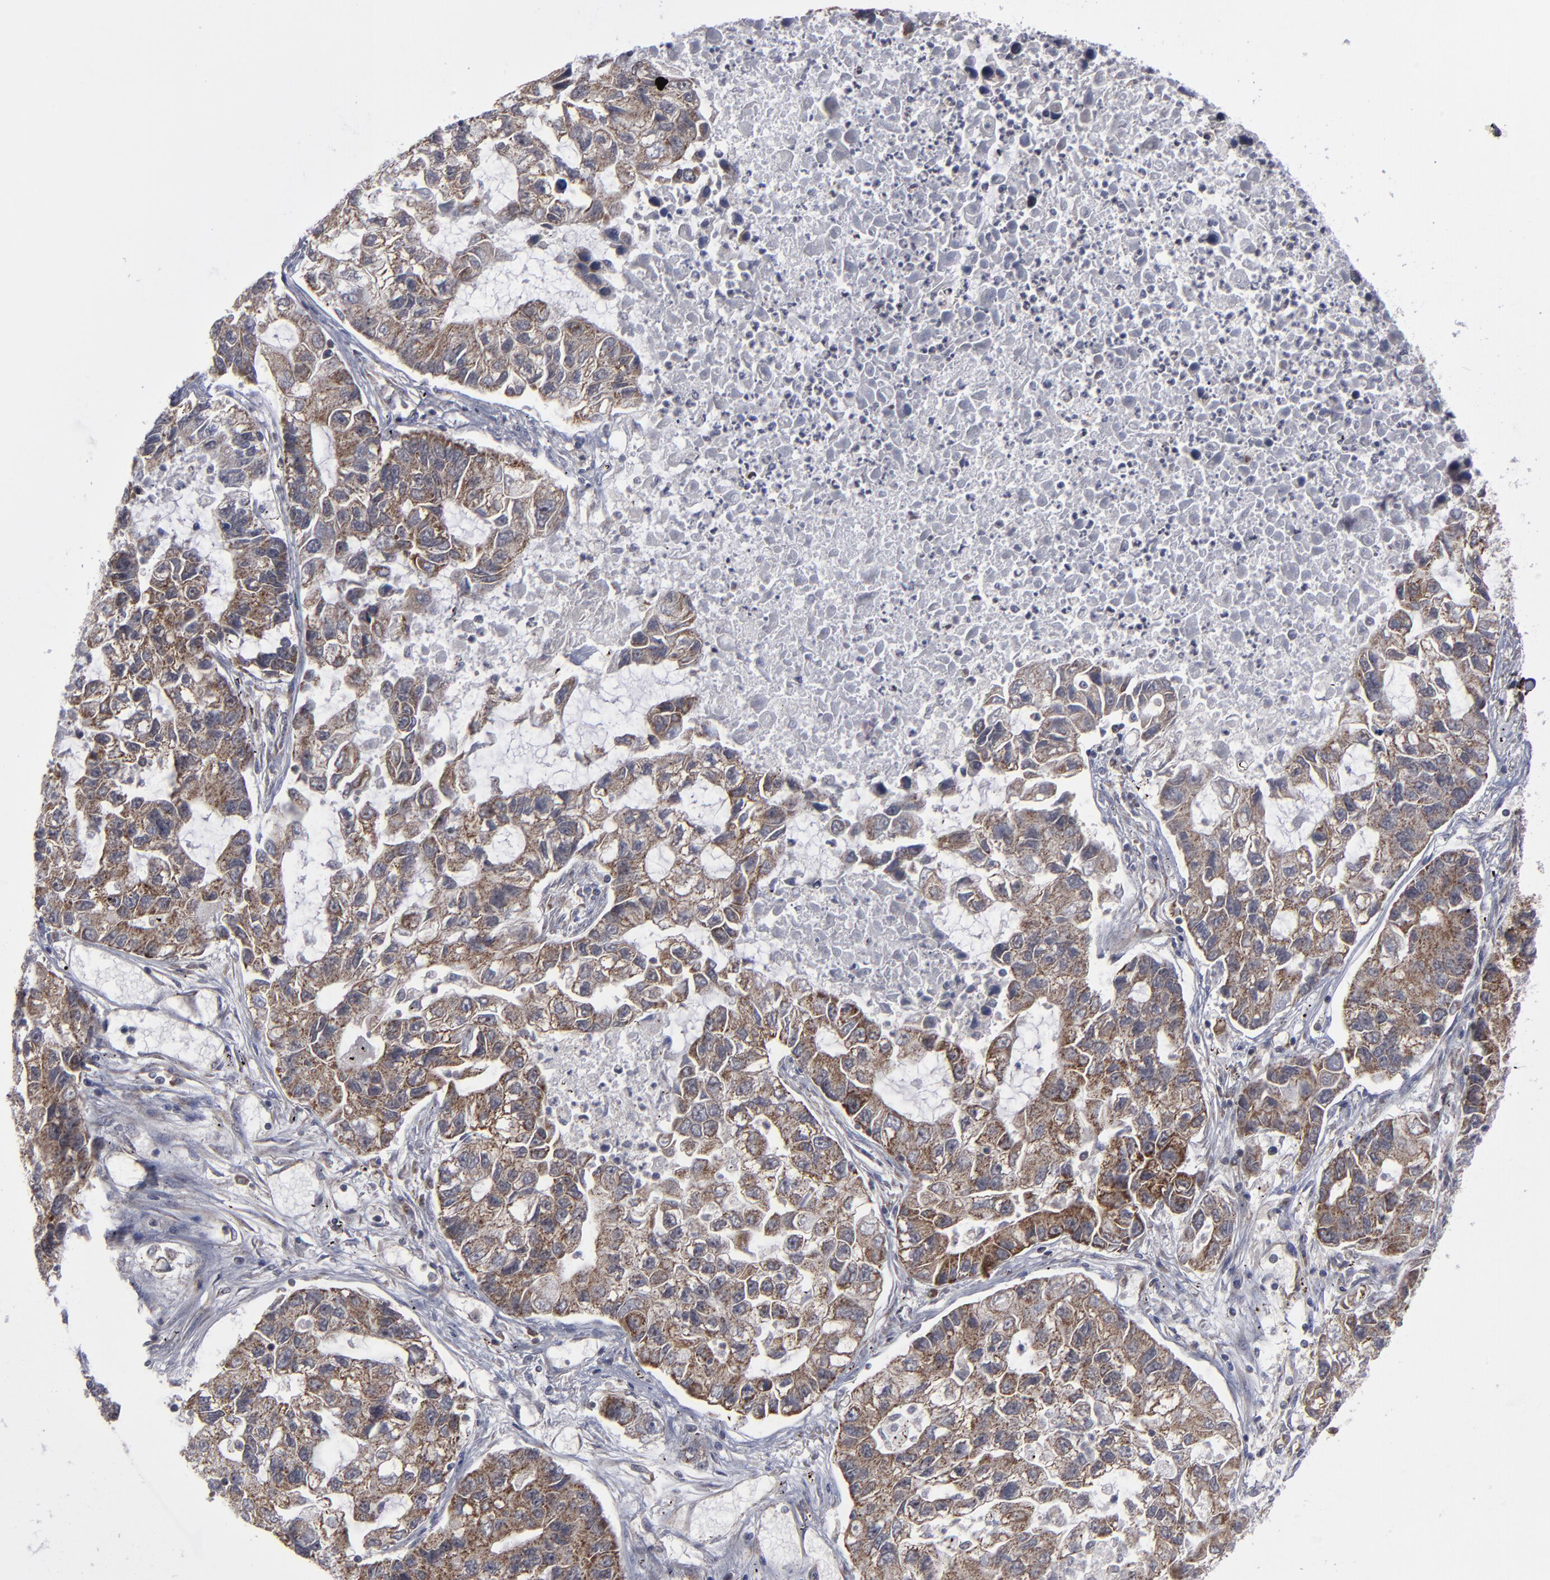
{"staining": {"intensity": "moderate", "quantity": "25%-75%", "location": "cytoplasmic/membranous"}, "tissue": "lung cancer", "cell_type": "Tumor cells", "image_type": "cancer", "snomed": [{"axis": "morphology", "description": "Adenocarcinoma, NOS"}, {"axis": "topography", "description": "Lung"}], "caption": "IHC histopathology image of human lung cancer stained for a protein (brown), which displays medium levels of moderate cytoplasmic/membranous expression in approximately 25%-75% of tumor cells.", "gene": "GLCCI1", "patient": {"sex": "female", "age": 51}}